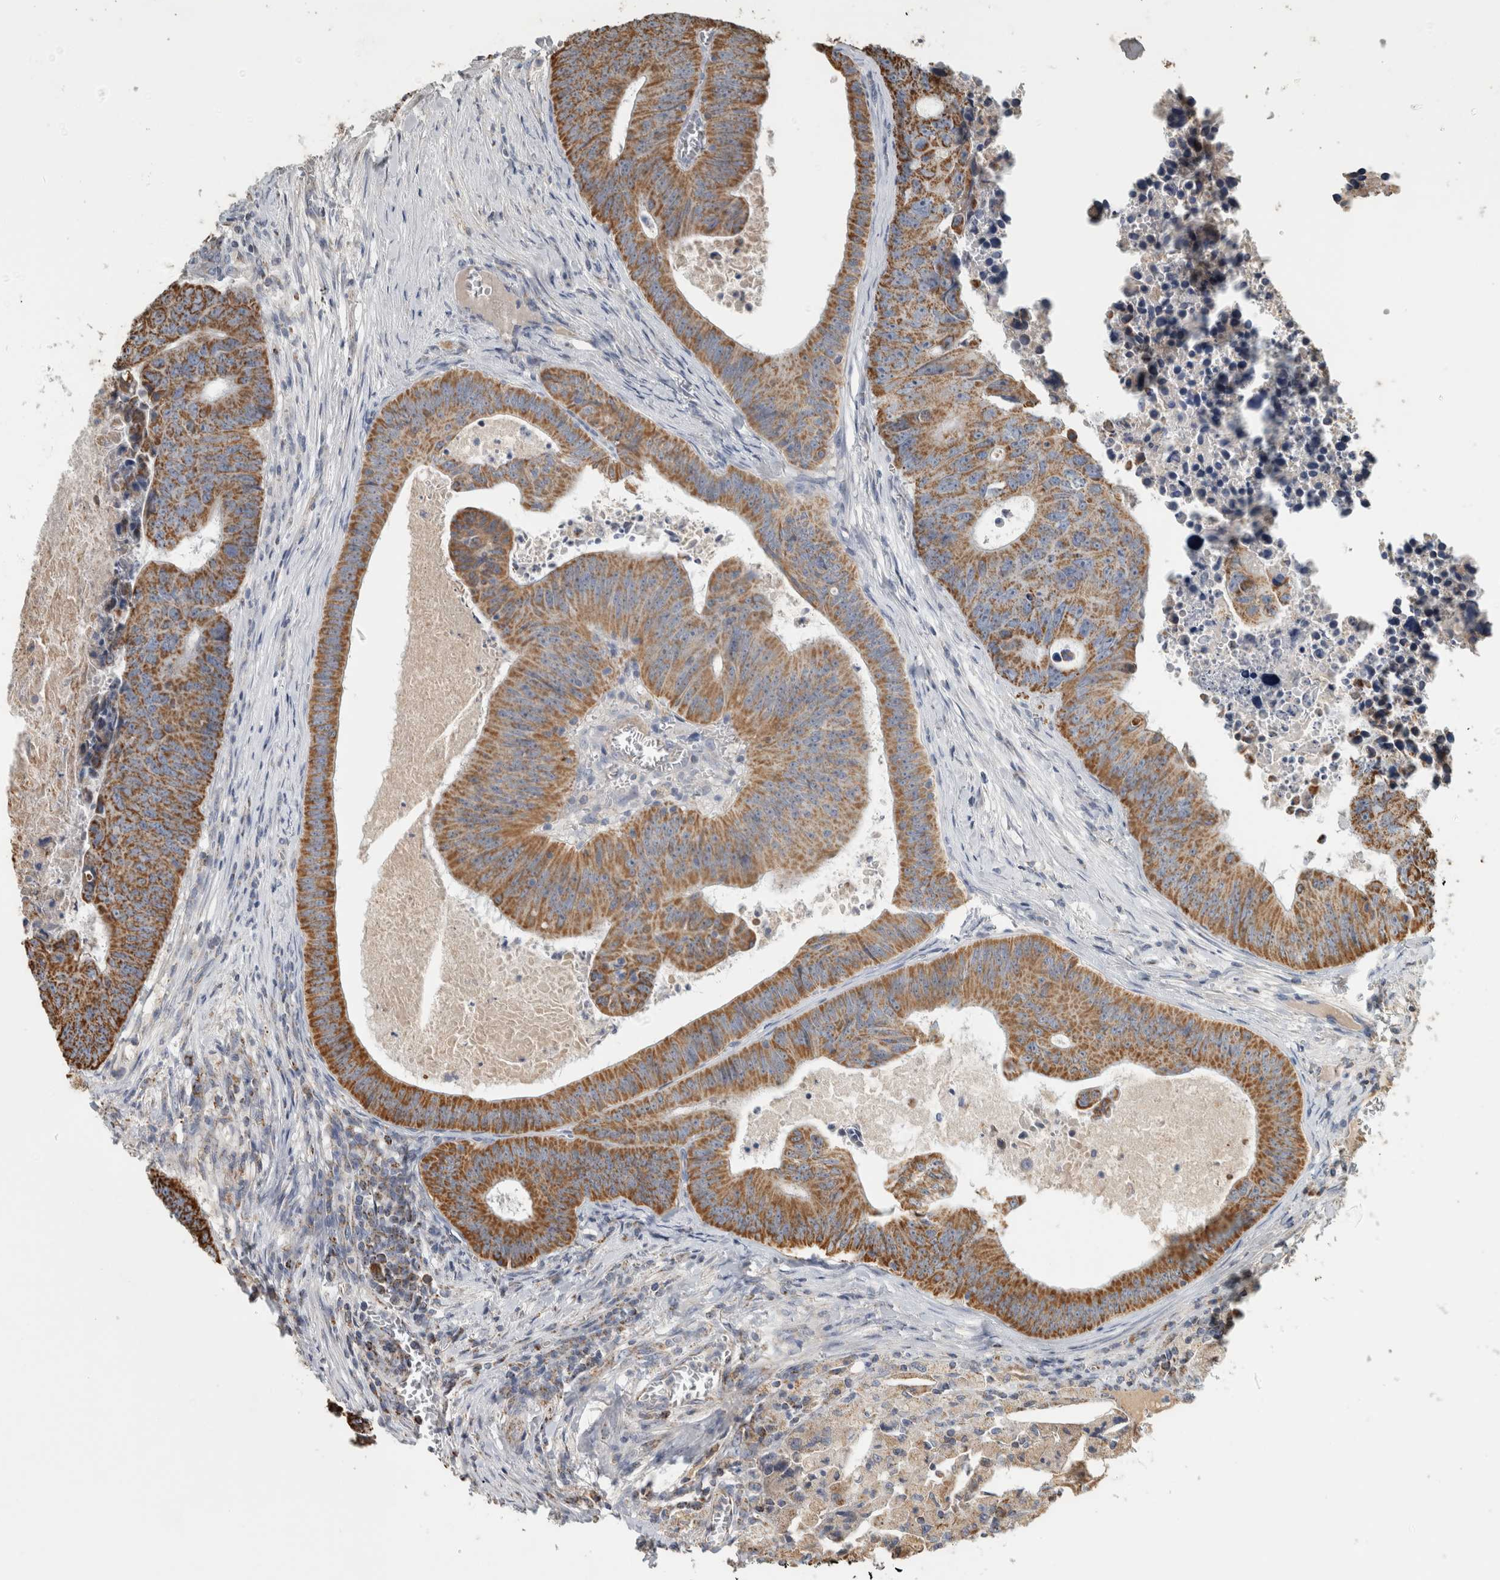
{"staining": {"intensity": "strong", "quantity": ">75%", "location": "cytoplasmic/membranous"}, "tissue": "colorectal cancer", "cell_type": "Tumor cells", "image_type": "cancer", "snomed": [{"axis": "morphology", "description": "Adenocarcinoma, NOS"}, {"axis": "topography", "description": "Colon"}], "caption": "The histopathology image reveals a brown stain indicating the presence of a protein in the cytoplasmic/membranous of tumor cells in adenocarcinoma (colorectal). (DAB IHC, brown staining for protein, blue staining for nuclei).", "gene": "ST8SIA1", "patient": {"sex": "male", "age": 87}}